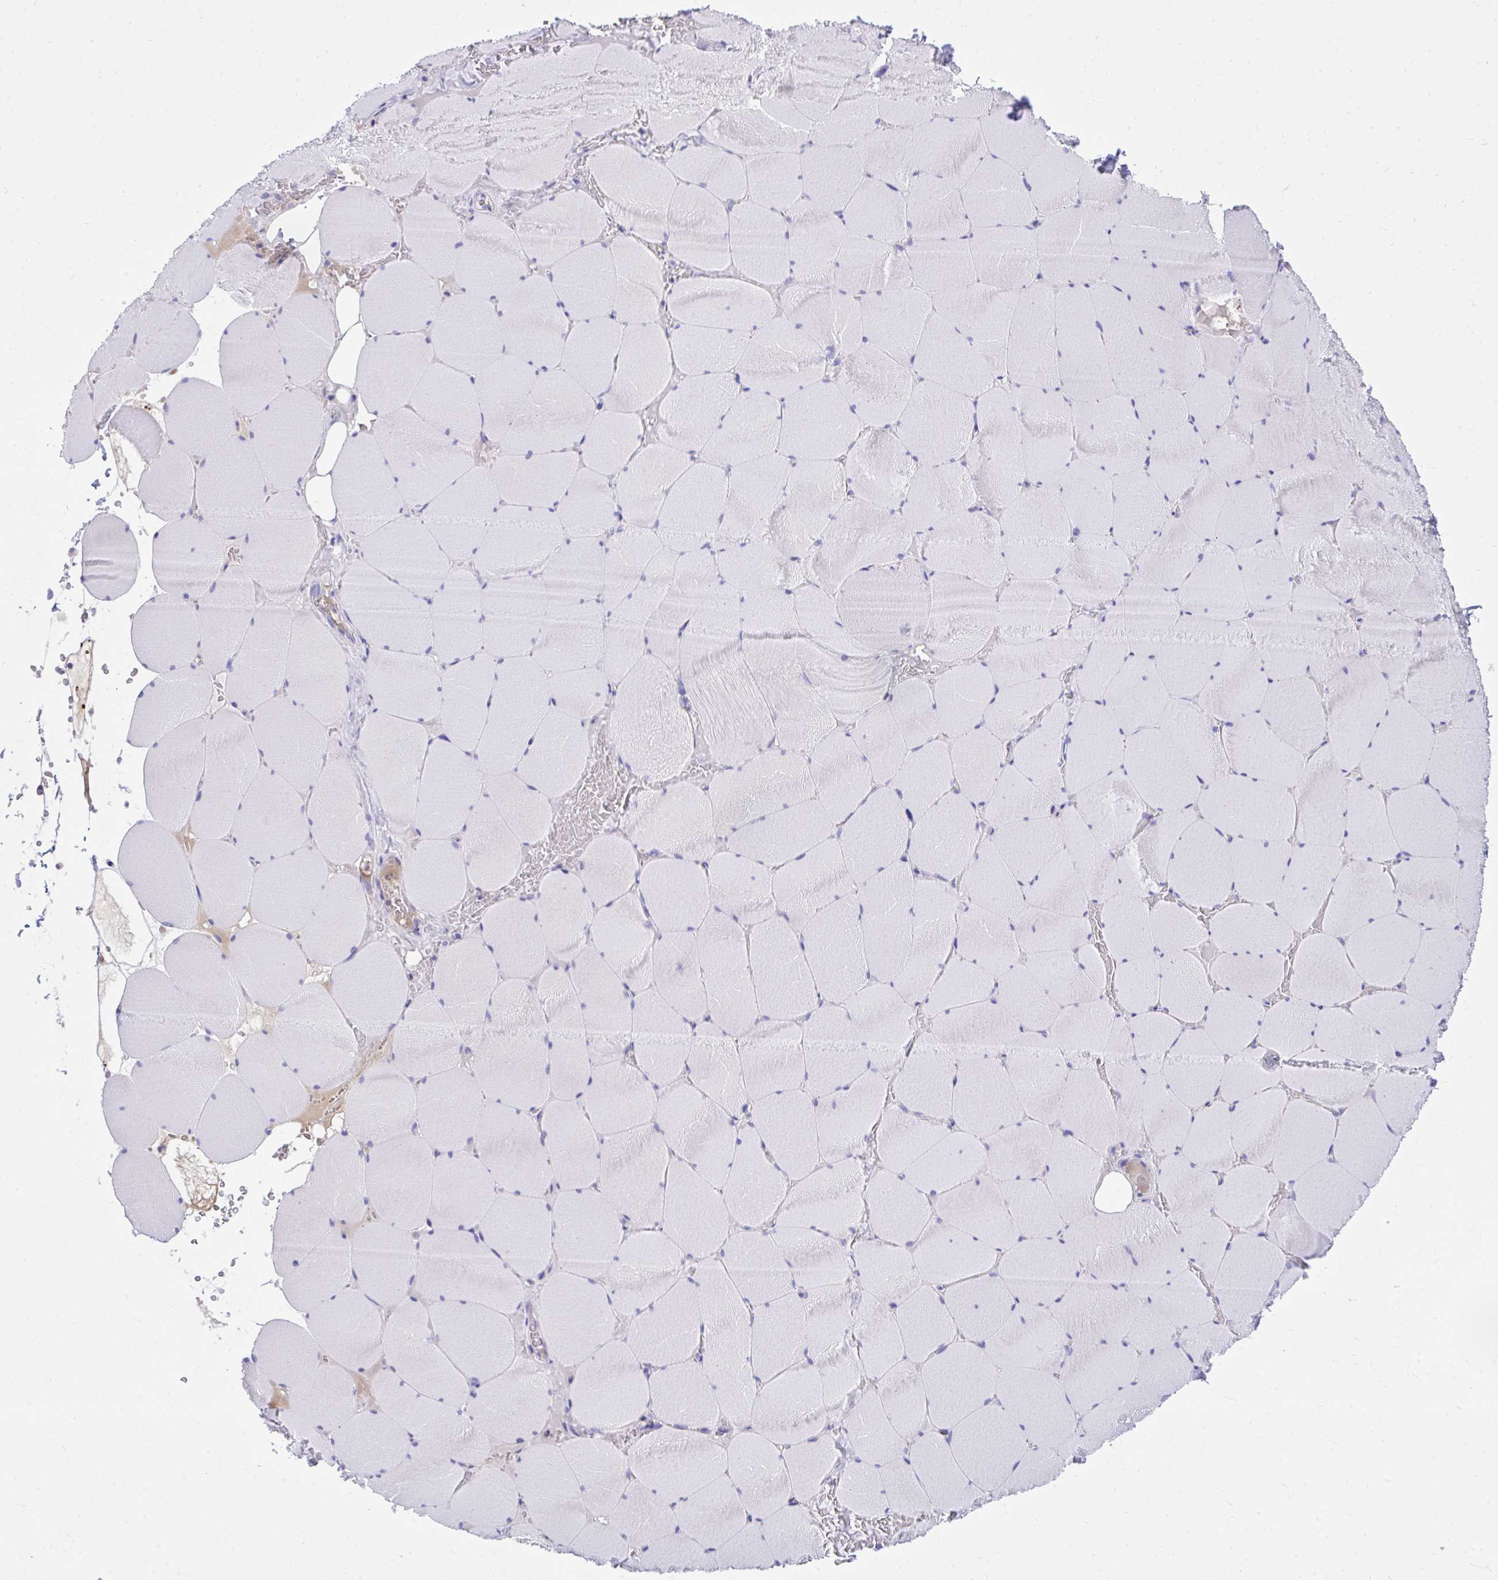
{"staining": {"intensity": "negative", "quantity": "none", "location": "none"}, "tissue": "skeletal muscle", "cell_type": "Myocytes", "image_type": "normal", "snomed": [{"axis": "morphology", "description": "Normal tissue, NOS"}, {"axis": "topography", "description": "Skeletal muscle"}, {"axis": "topography", "description": "Head-Neck"}], "caption": "Immunohistochemical staining of normal skeletal muscle exhibits no significant expression in myocytes.", "gene": "HRG", "patient": {"sex": "male", "age": 66}}